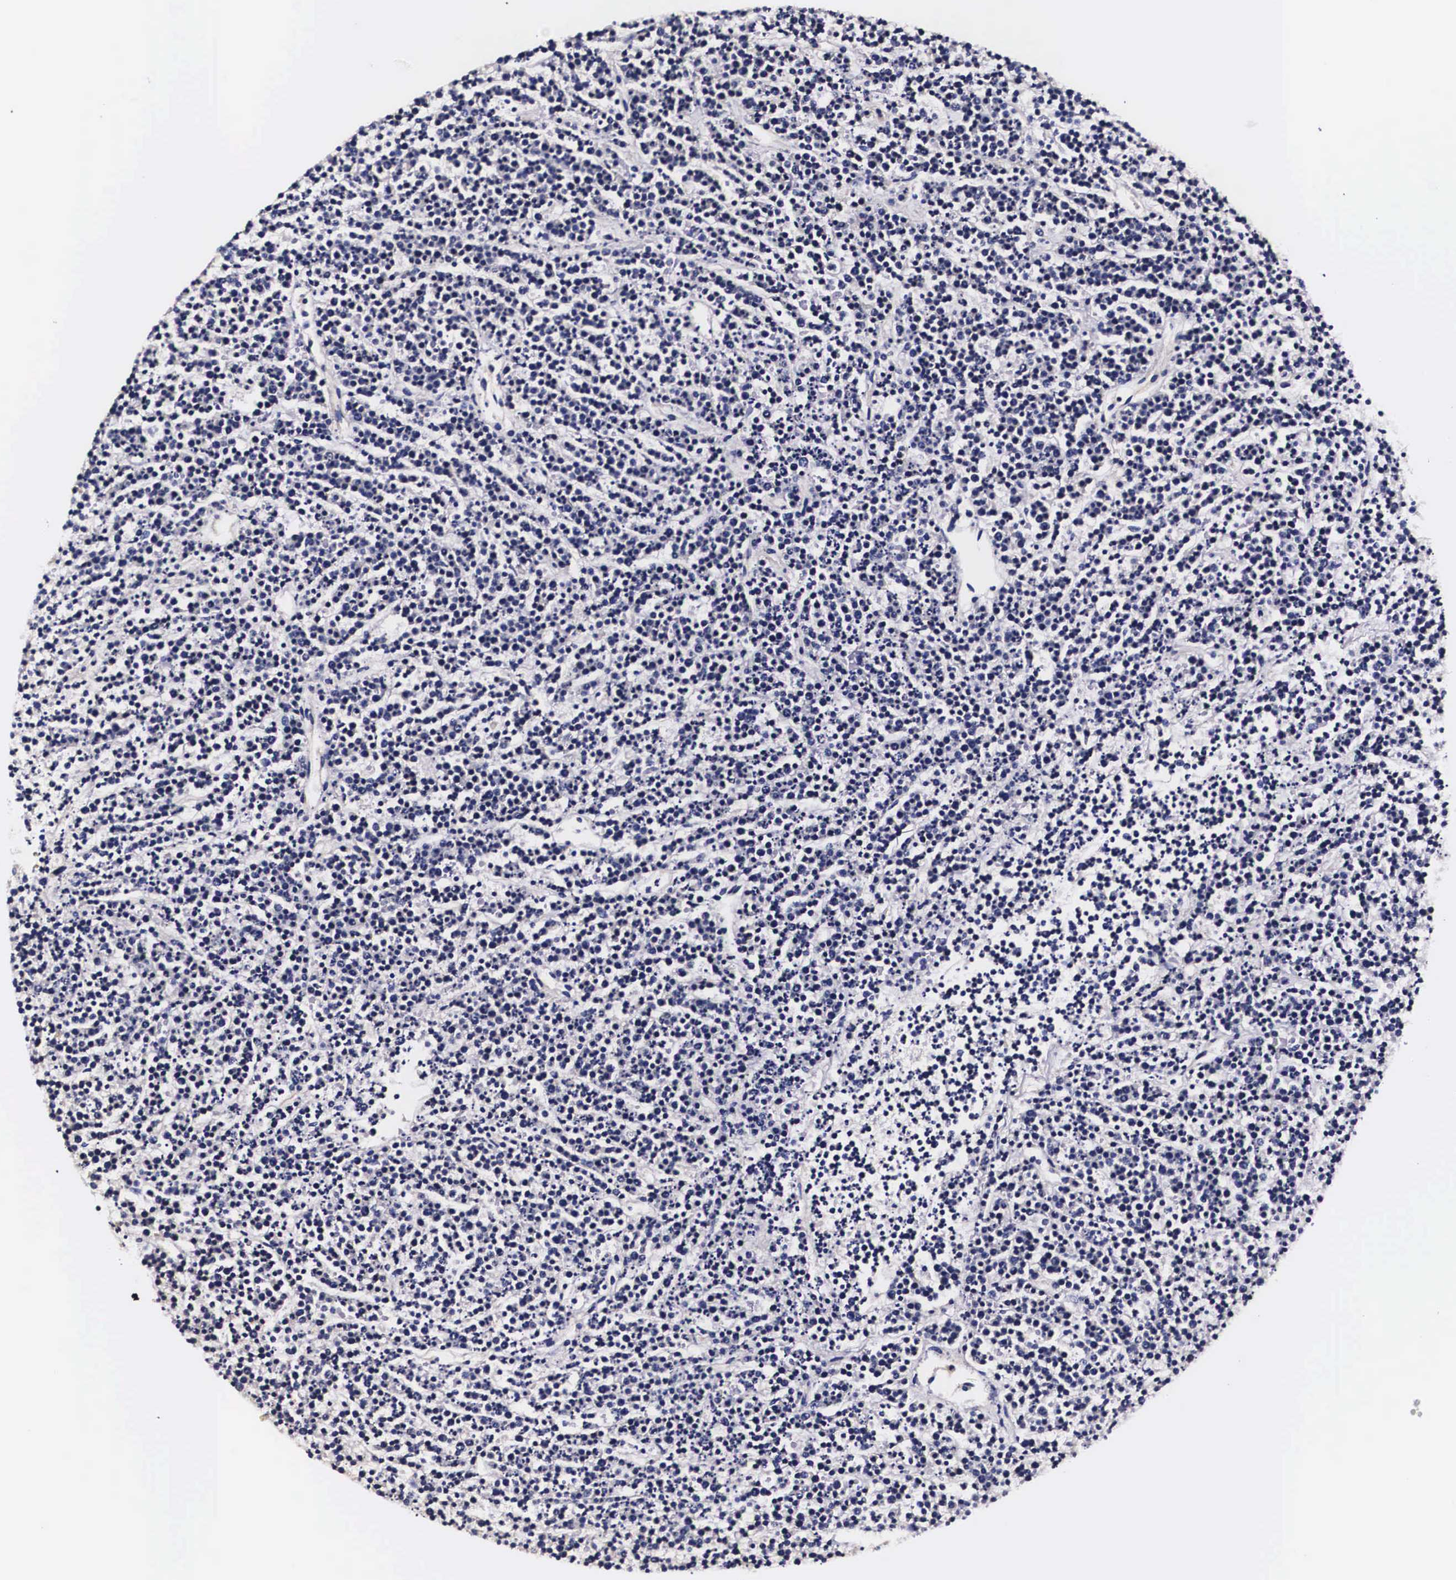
{"staining": {"intensity": "negative", "quantity": "none", "location": "none"}, "tissue": "lymphoma", "cell_type": "Tumor cells", "image_type": "cancer", "snomed": [{"axis": "morphology", "description": "Malignant lymphoma, non-Hodgkin's type, High grade"}, {"axis": "topography", "description": "Ovary"}], "caption": "A histopathology image of human lymphoma is negative for staining in tumor cells.", "gene": "PHETA2", "patient": {"sex": "female", "age": 56}}